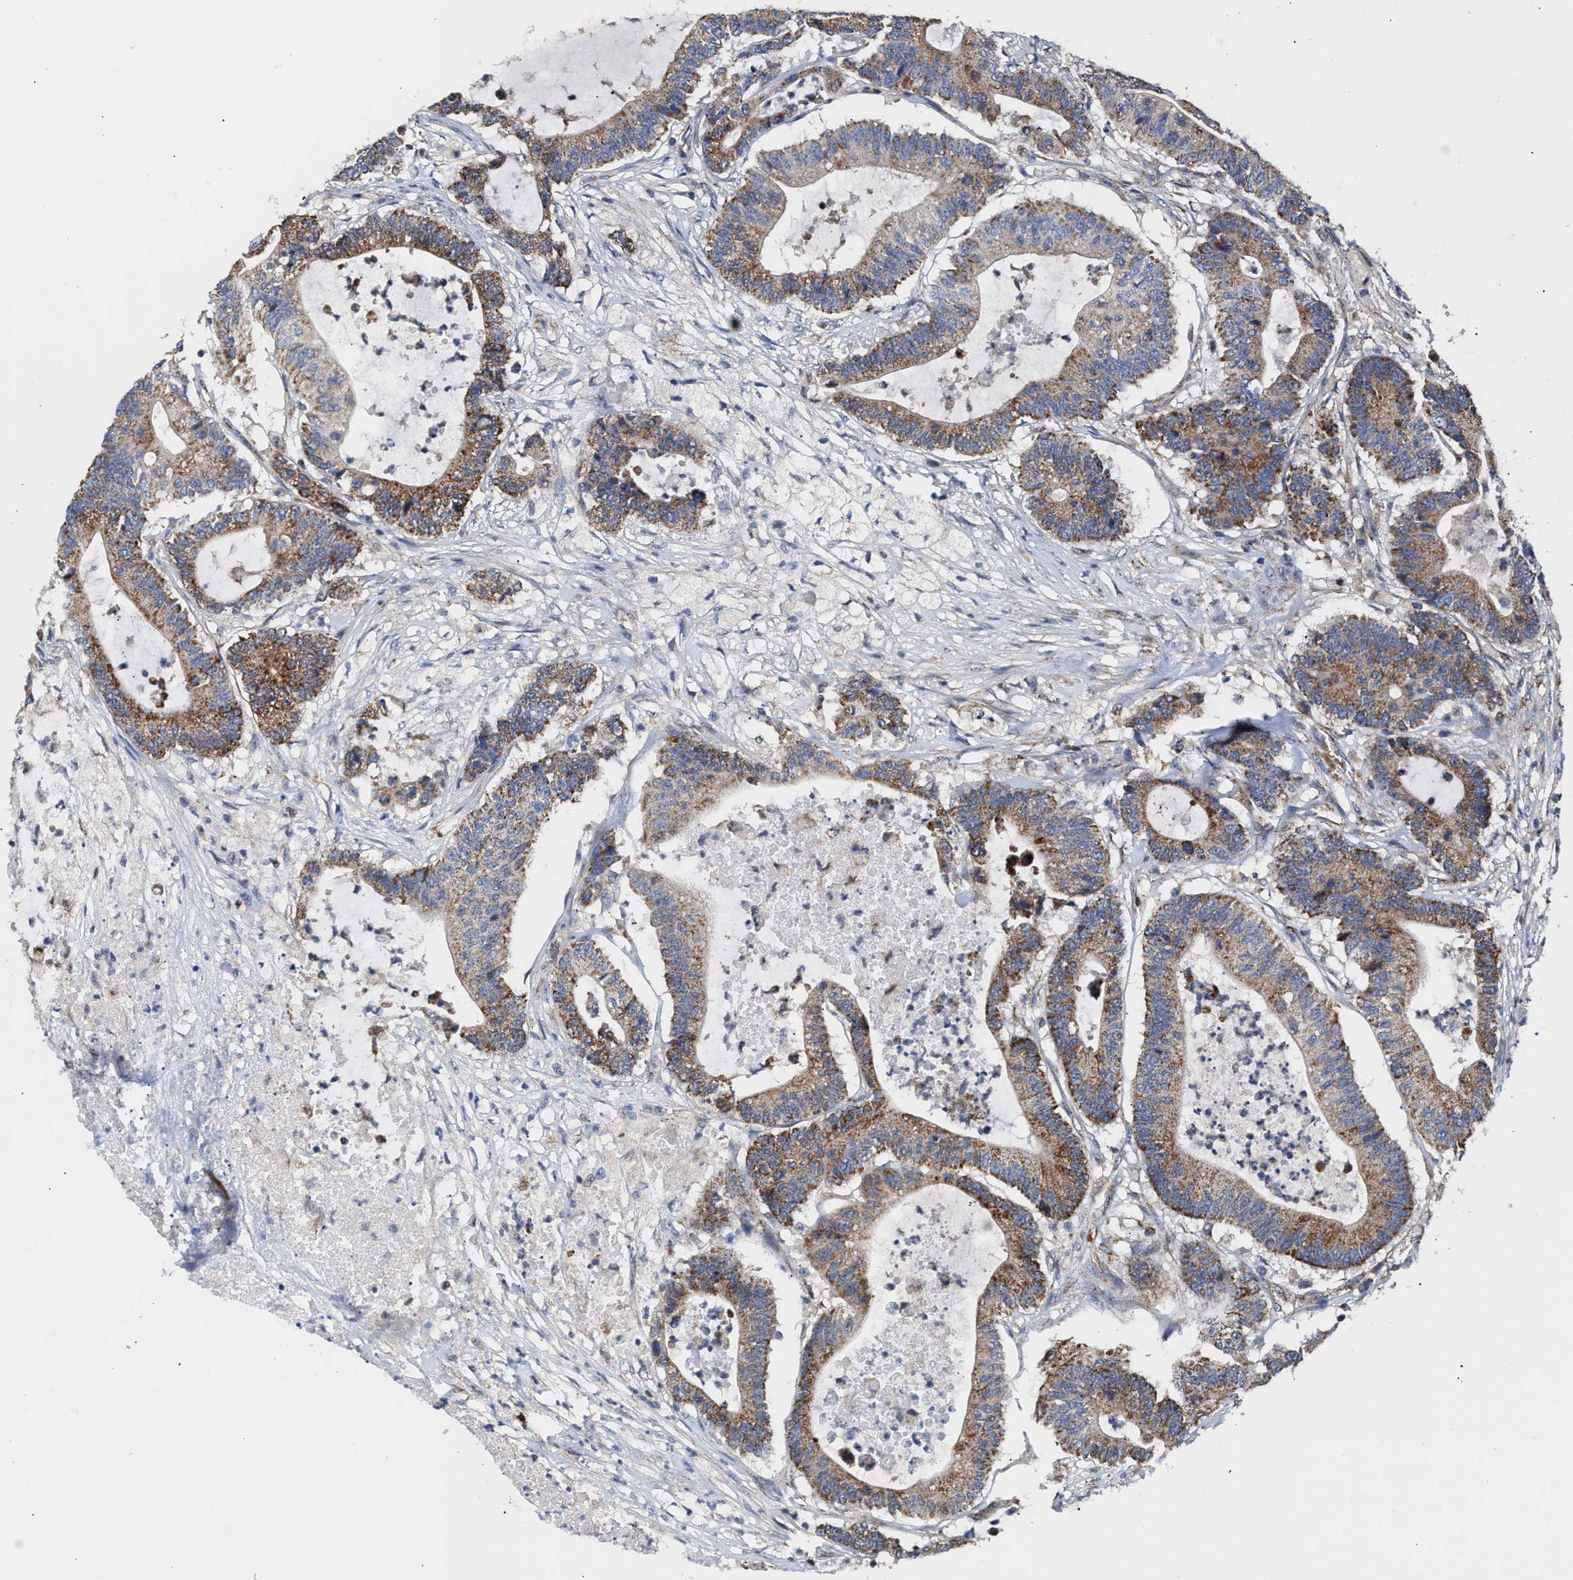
{"staining": {"intensity": "moderate", "quantity": ">75%", "location": "cytoplasmic/membranous"}, "tissue": "colorectal cancer", "cell_type": "Tumor cells", "image_type": "cancer", "snomed": [{"axis": "morphology", "description": "Adenocarcinoma, NOS"}, {"axis": "topography", "description": "Colon"}], "caption": "Immunohistochemical staining of colorectal cancer (adenocarcinoma) displays medium levels of moderate cytoplasmic/membranous protein staining in about >75% of tumor cells. Immunohistochemistry (ihc) stains the protein in brown and the nuclei are stained blue.", "gene": "MECR", "patient": {"sex": "female", "age": 84}}